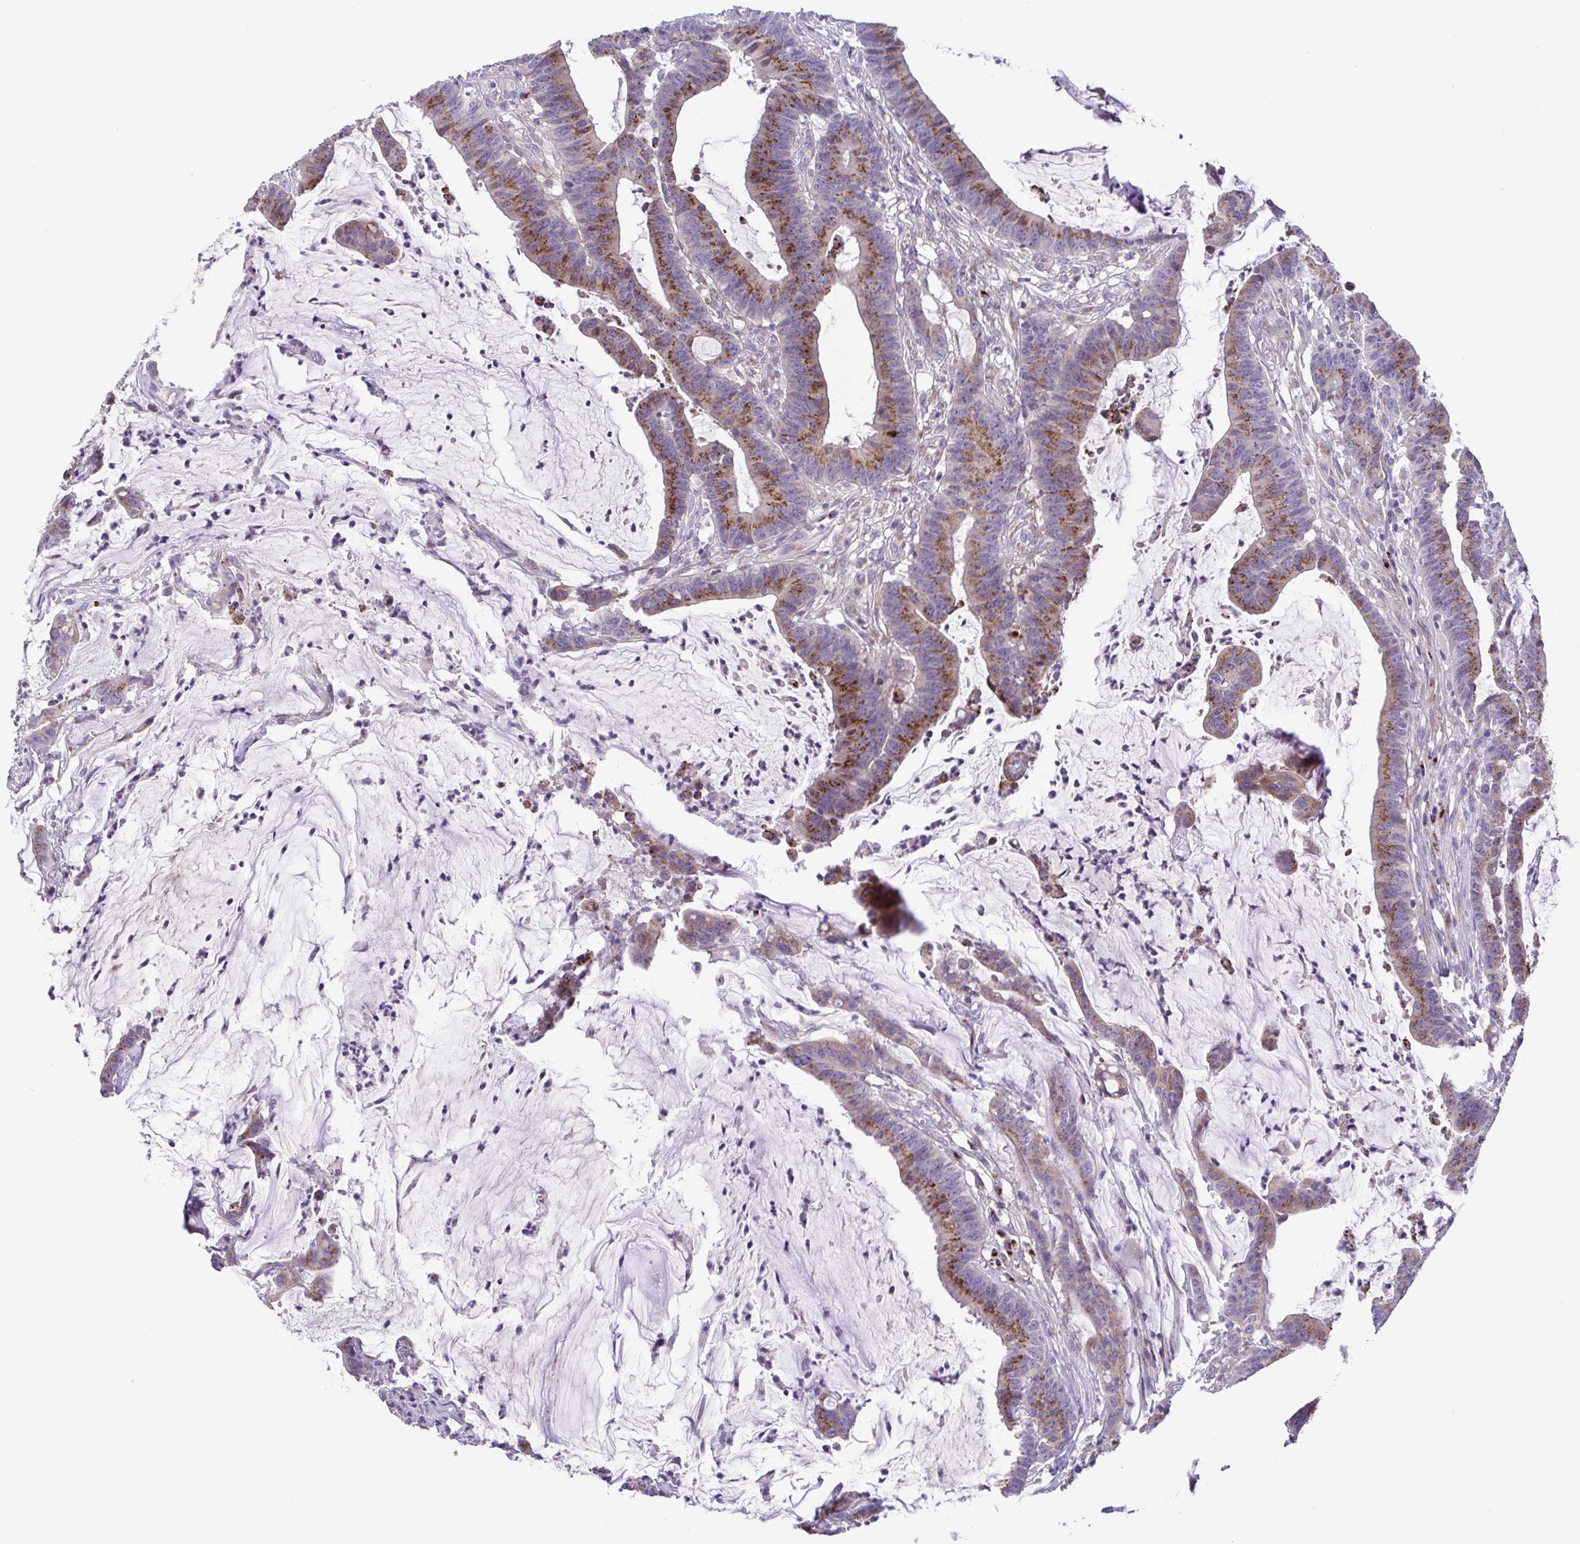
{"staining": {"intensity": "strong", "quantity": ">75%", "location": "cytoplasmic/membranous"}, "tissue": "colorectal cancer", "cell_type": "Tumor cells", "image_type": "cancer", "snomed": [{"axis": "morphology", "description": "Adenocarcinoma, NOS"}, {"axis": "topography", "description": "Colon"}], "caption": "Immunohistochemical staining of colorectal cancer (adenocarcinoma) exhibits strong cytoplasmic/membranous protein positivity in about >75% of tumor cells. The staining was performed using DAB (3,3'-diaminobenzidine), with brown indicating positive protein expression. Nuclei are stained blue with hematoxylin.", "gene": "COL17A1", "patient": {"sex": "female", "age": 78}}